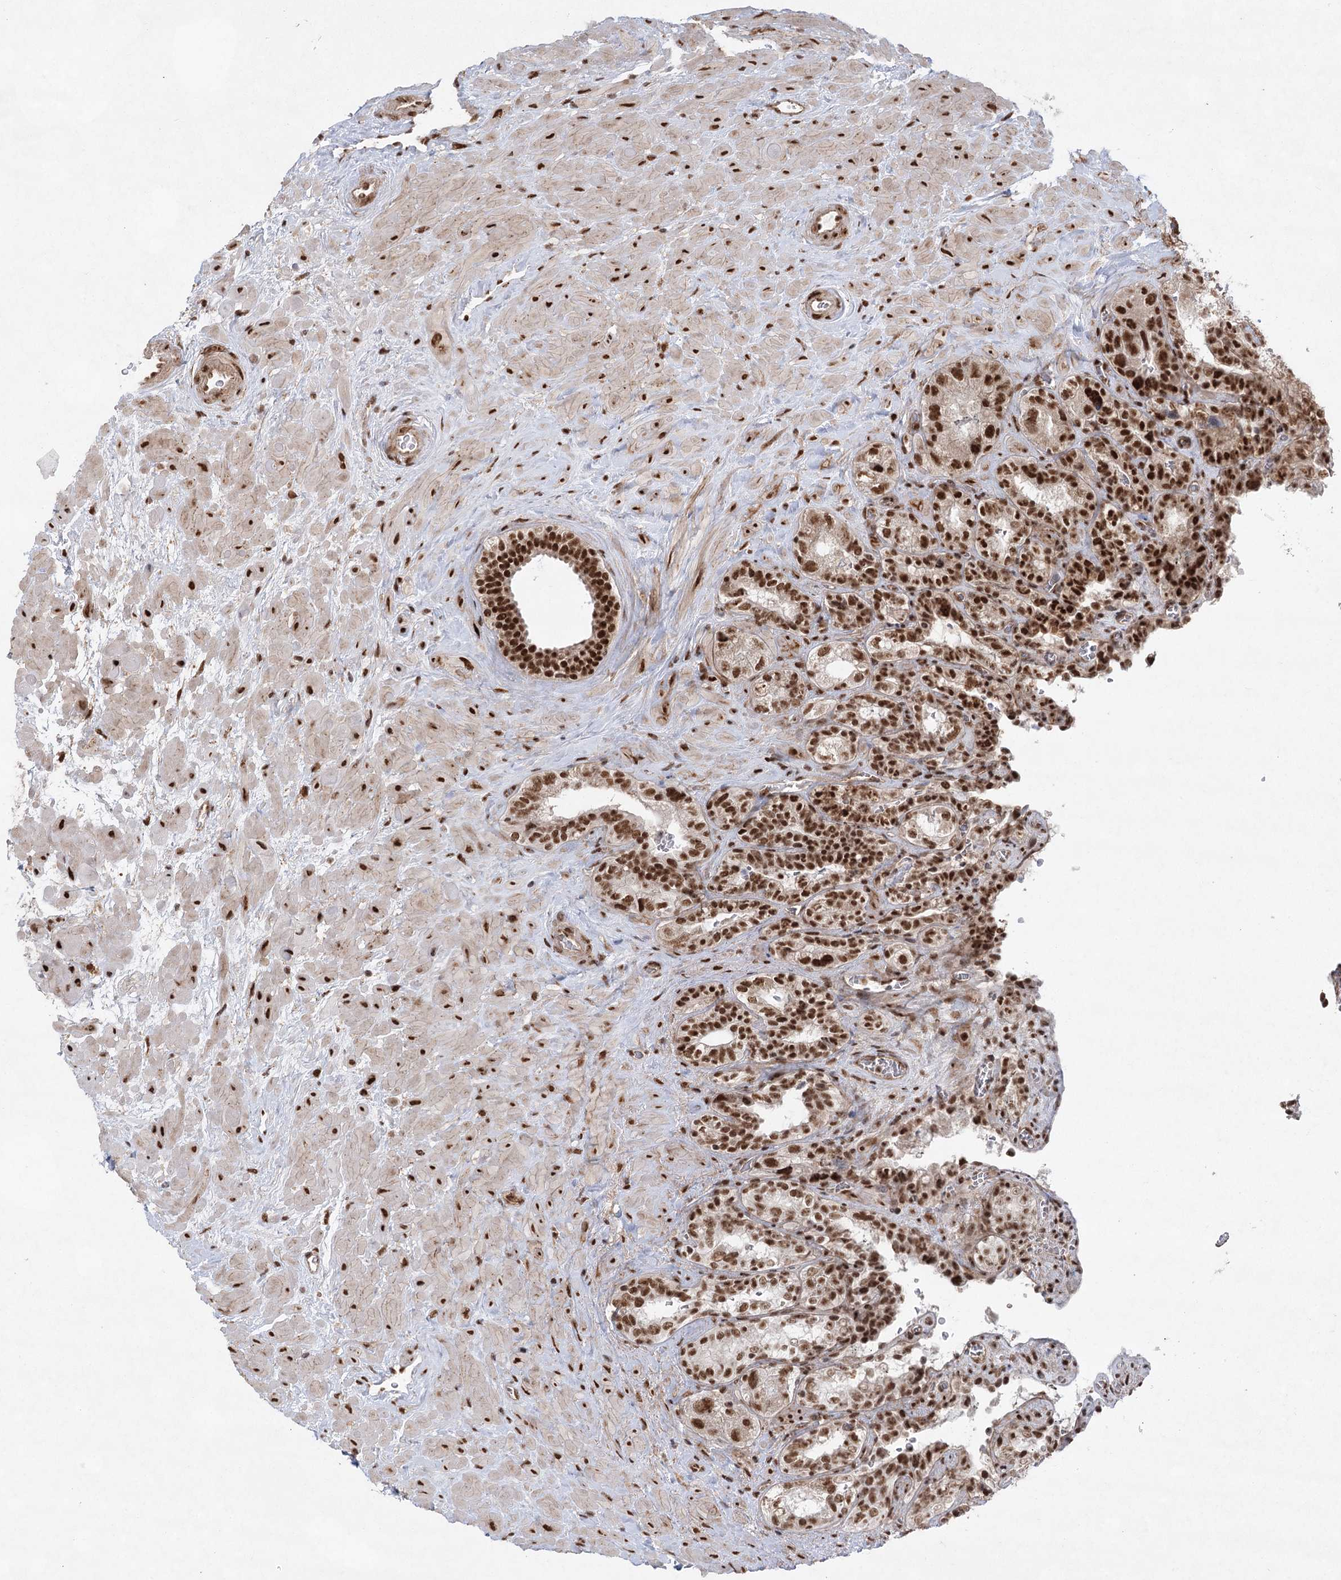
{"staining": {"intensity": "strong", "quantity": ">75%", "location": "nuclear"}, "tissue": "seminal vesicle", "cell_type": "Glandular cells", "image_type": "normal", "snomed": [{"axis": "morphology", "description": "Normal tissue, NOS"}, {"axis": "topography", "description": "Prostate"}, {"axis": "topography", "description": "Seminal veicle"}], "caption": "The image exhibits a brown stain indicating the presence of a protein in the nuclear of glandular cells in seminal vesicle. The staining was performed using DAB (3,3'-diaminobenzidine), with brown indicating positive protein expression. Nuclei are stained blue with hematoxylin.", "gene": "ZCCHC8", "patient": {"sex": "male", "age": 67}}